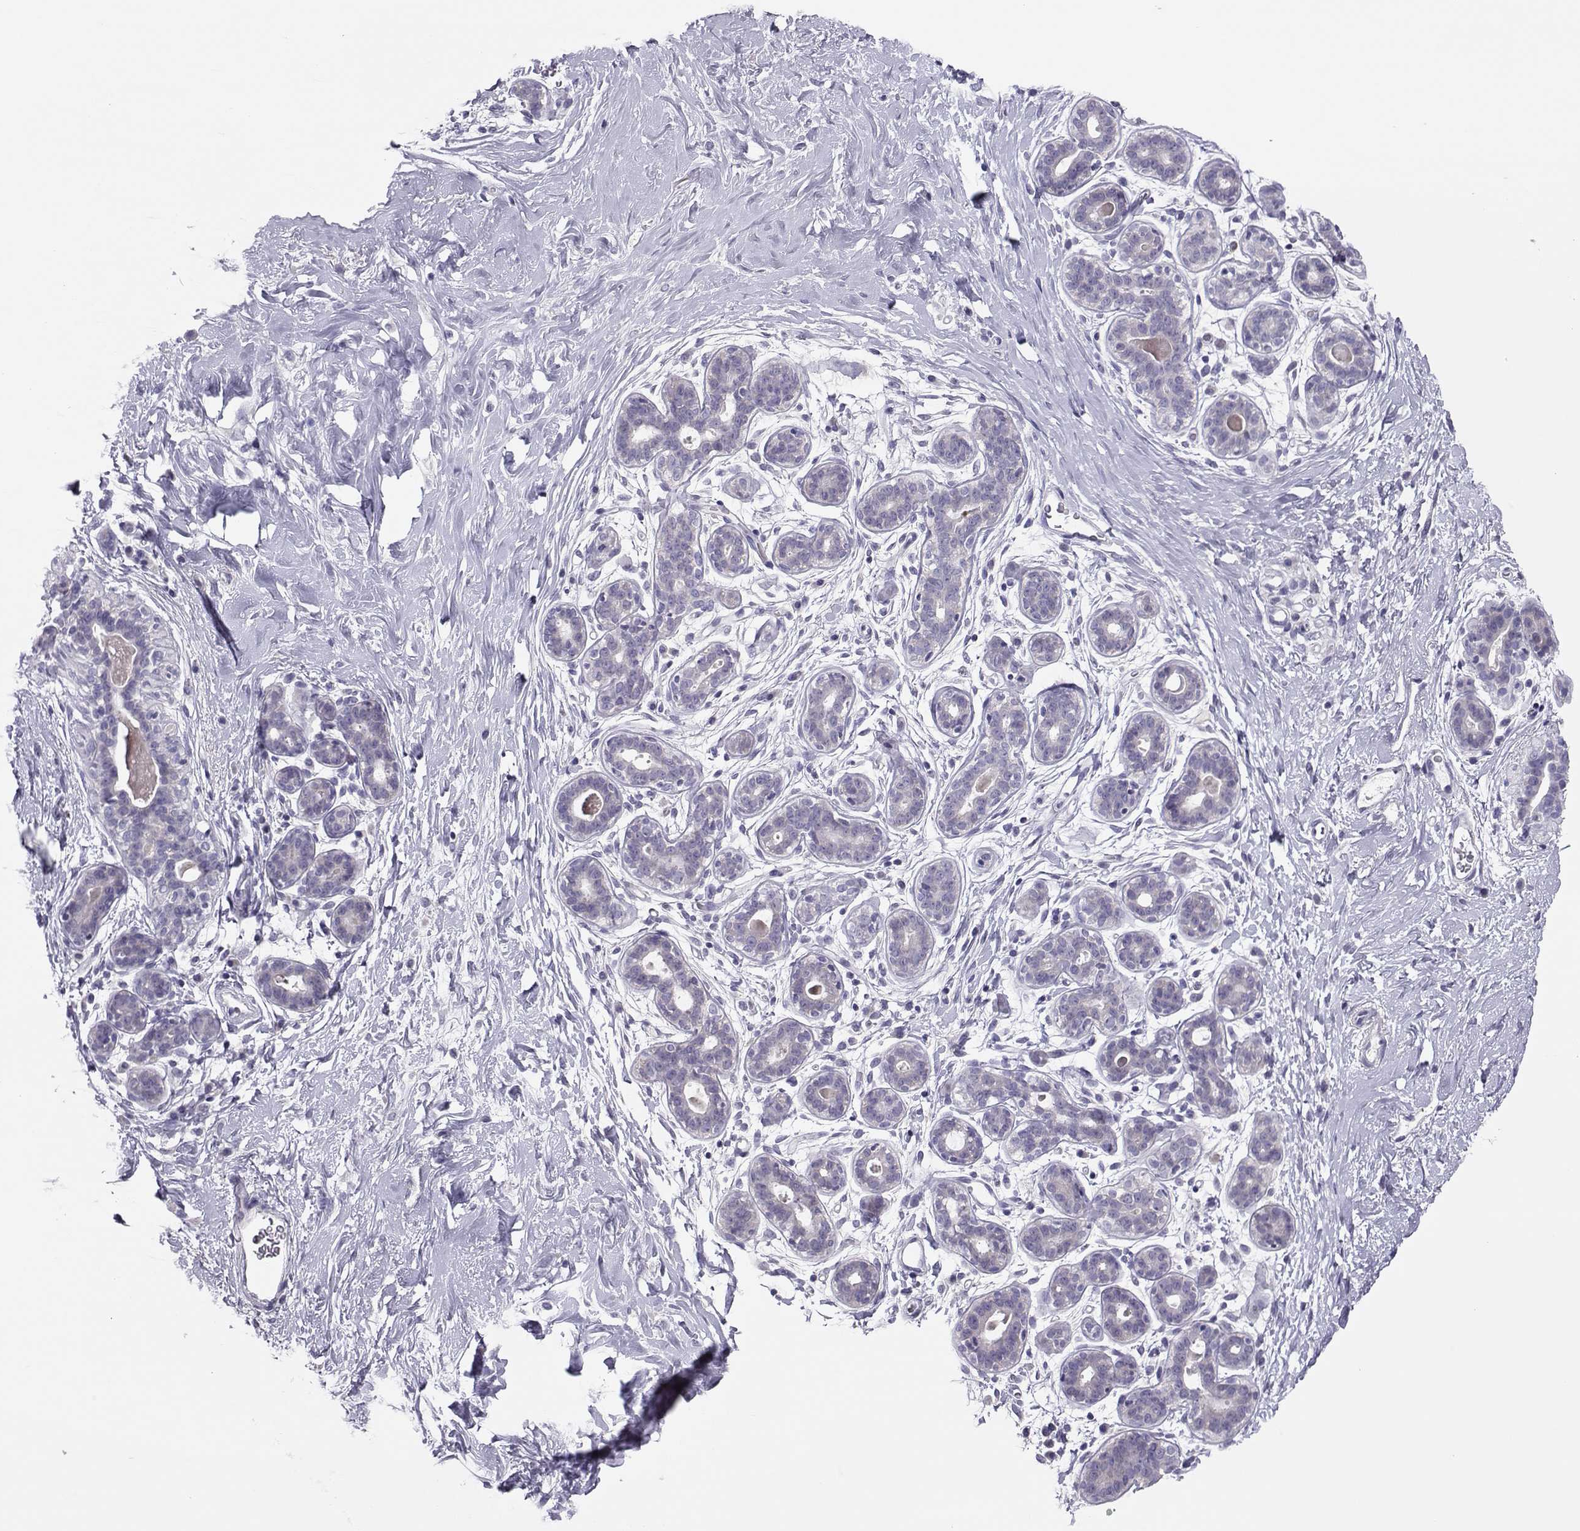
{"staining": {"intensity": "negative", "quantity": "none", "location": "none"}, "tissue": "breast", "cell_type": "Adipocytes", "image_type": "normal", "snomed": [{"axis": "morphology", "description": "Normal tissue, NOS"}, {"axis": "topography", "description": "Breast"}], "caption": "Breast was stained to show a protein in brown. There is no significant positivity in adipocytes. (Immunohistochemistry, brightfield microscopy, high magnification).", "gene": "TRPM7", "patient": {"sex": "female", "age": 43}}